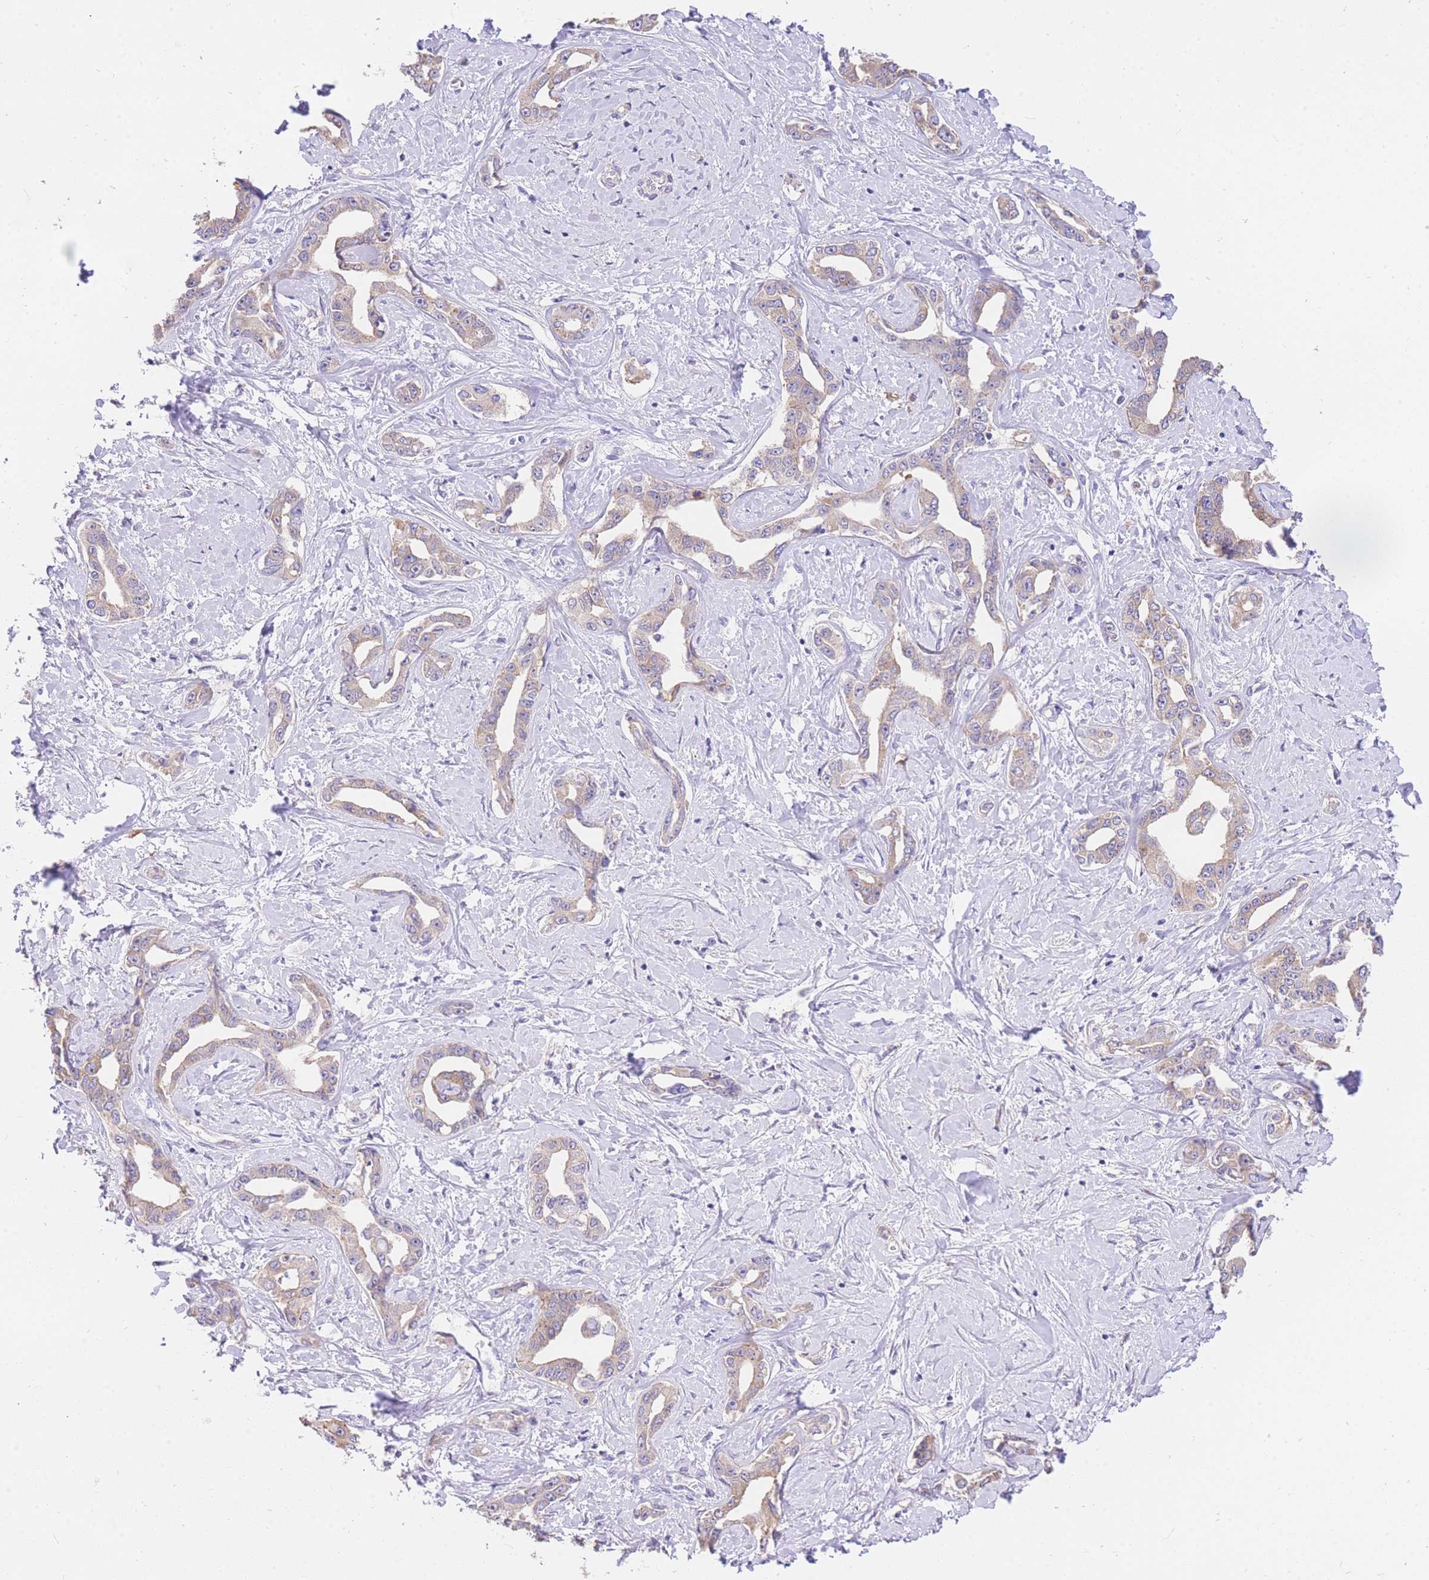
{"staining": {"intensity": "weak", "quantity": ">75%", "location": "cytoplasmic/membranous"}, "tissue": "liver cancer", "cell_type": "Tumor cells", "image_type": "cancer", "snomed": [{"axis": "morphology", "description": "Cholangiocarcinoma"}, {"axis": "topography", "description": "Liver"}], "caption": "IHC micrograph of neoplastic tissue: human liver cancer stained using IHC reveals low levels of weak protein expression localized specifically in the cytoplasmic/membranous of tumor cells, appearing as a cytoplasmic/membranous brown color.", "gene": "C2orf88", "patient": {"sex": "male", "age": 59}}